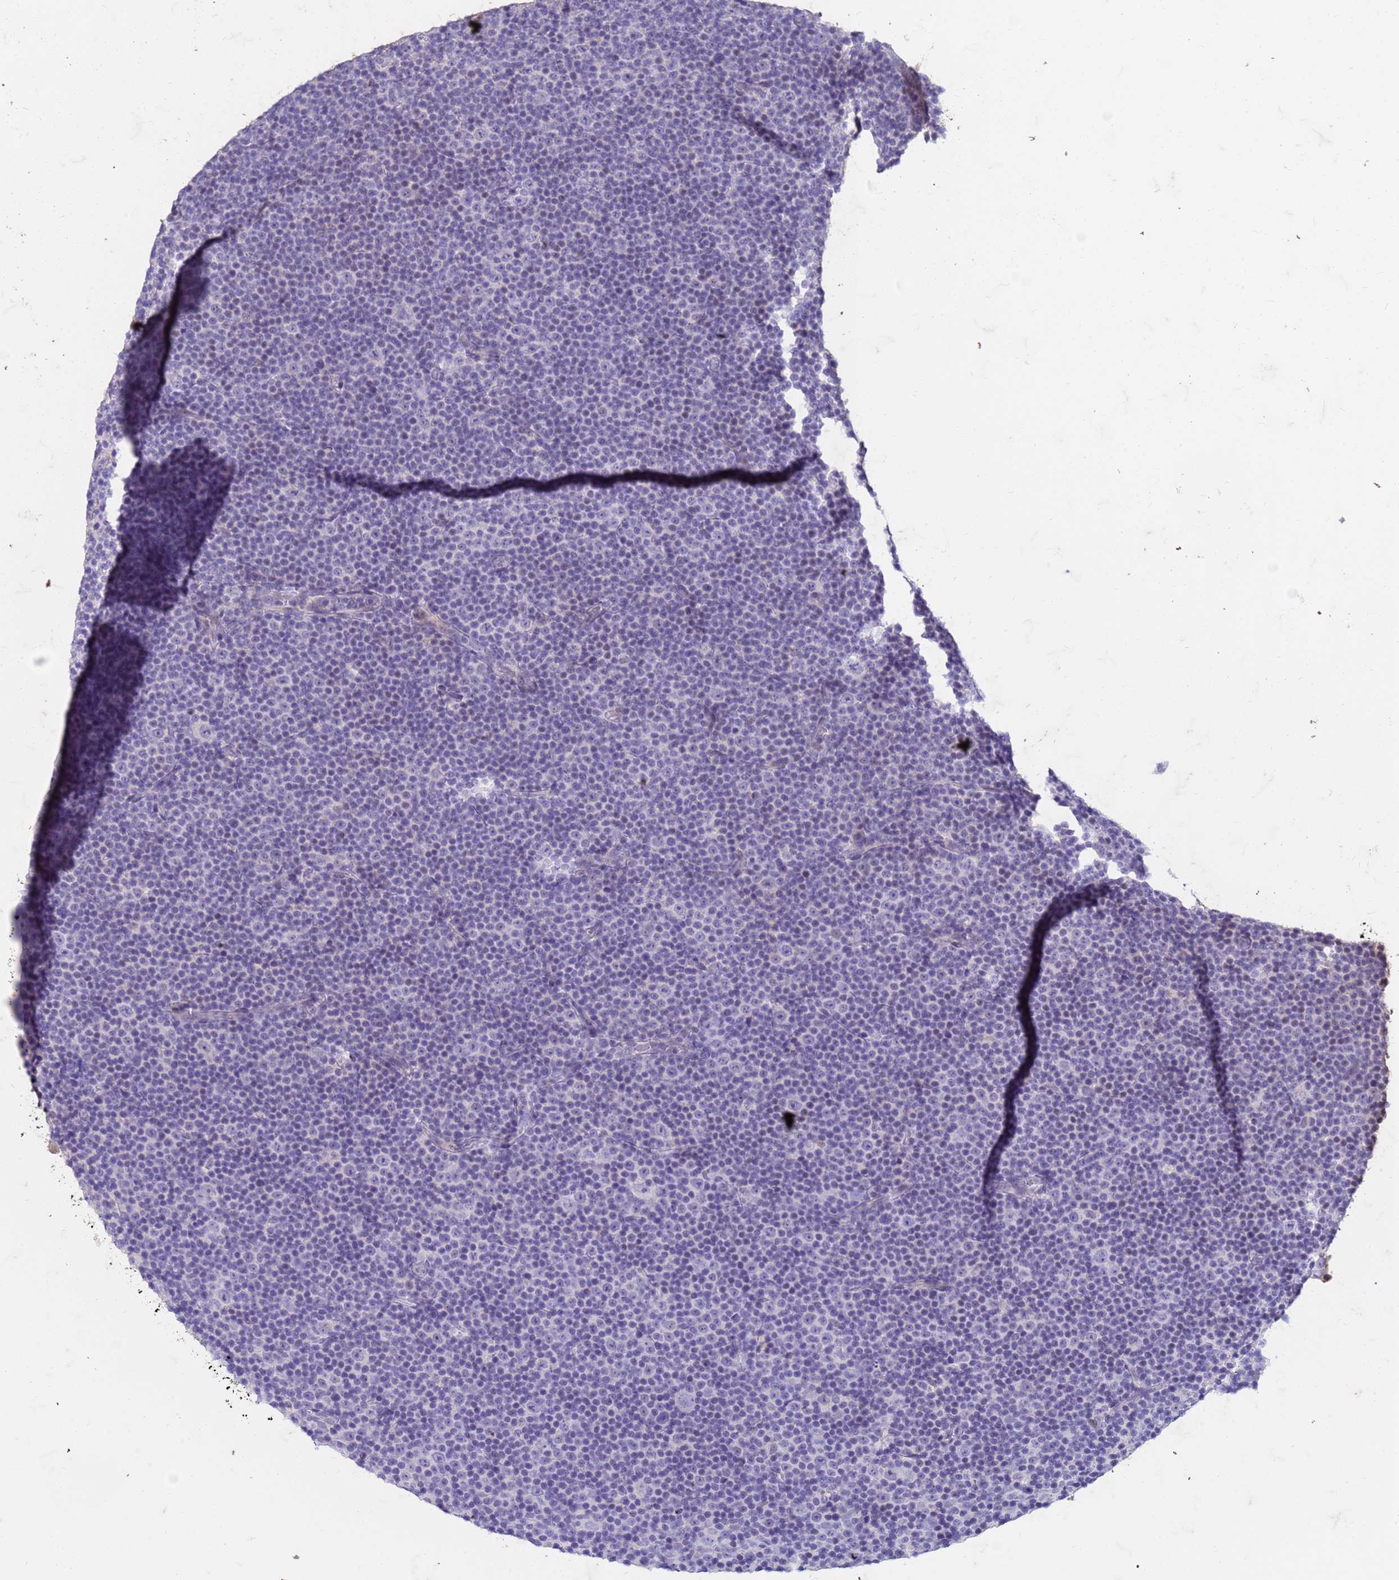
{"staining": {"intensity": "negative", "quantity": "none", "location": "none"}, "tissue": "lymphoma", "cell_type": "Tumor cells", "image_type": "cancer", "snomed": [{"axis": "morphology", "description": "Malignant lymphoma, non-Hodgkin's type, Low grade"}, {"axis": "topography", "description": "Lymph node"}], "caption": "Immunohistochemical staining of human lymphoma demonstrates no significant staining in tumor cells. (Stains: DAB immunohistochemistry (IHC) with hematoxylin counter stain, Microscopy: brightfield microscopy at high magnification).", "gene": "SLC25A15", "patient": {"sex": "female", "age": 67}}